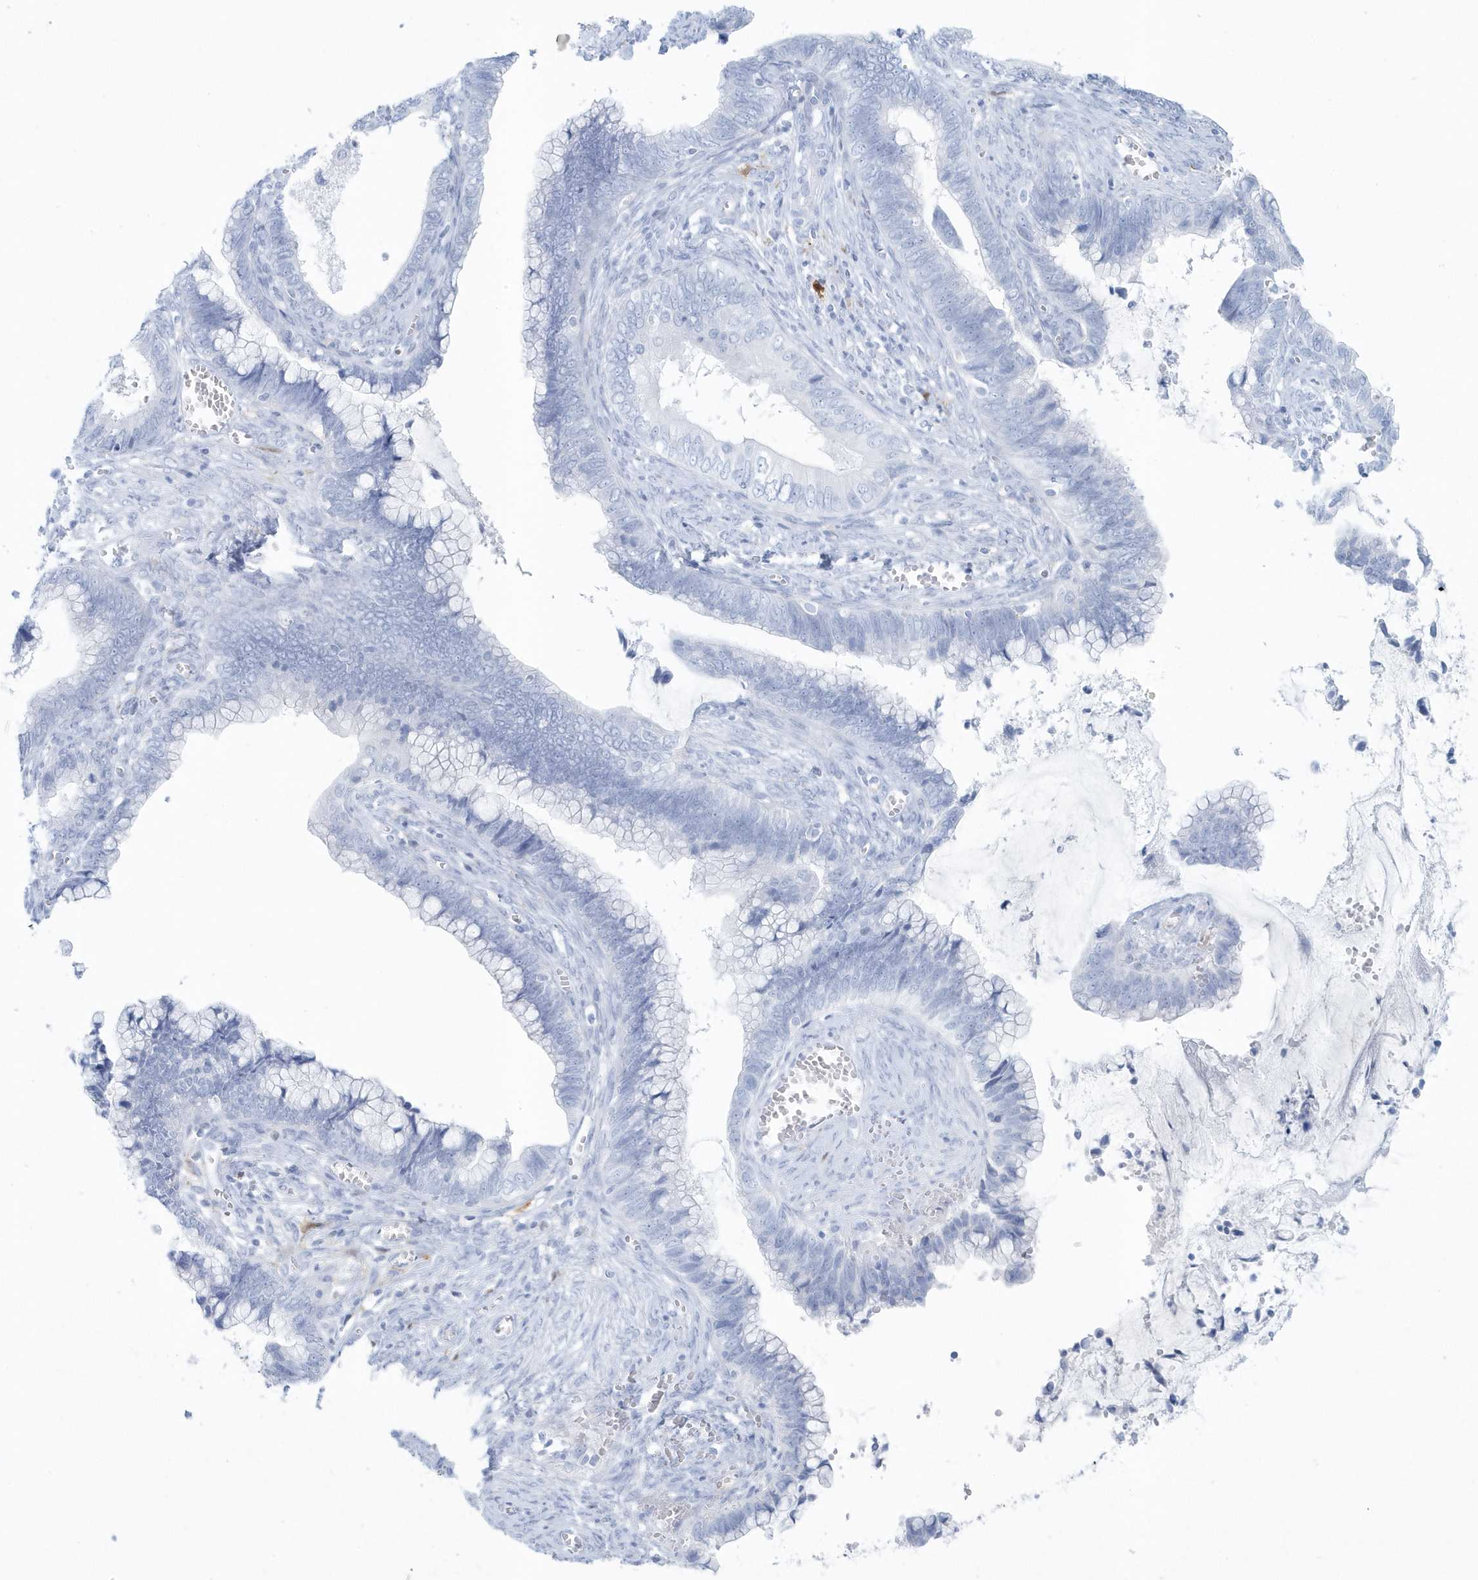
{"staining": {"intensity": "negative", "quantity": "none", "location": "none"}, "tissue": "cervical cancer", "cell_type": "Tumor cells", "image_type": "cancer", "snomed": [{"axis": "morphology", "description": "Adenocarcinoma, NOS"}, {"axis": "topography", "description": "Cervix"}], "caption": "Immunohistochemical staining of cervical adenocarcinoma demonstrates no significant staining in tumor cells.", "gene": "FAM98A", "patient": {"sex": "female", "age": 44}}